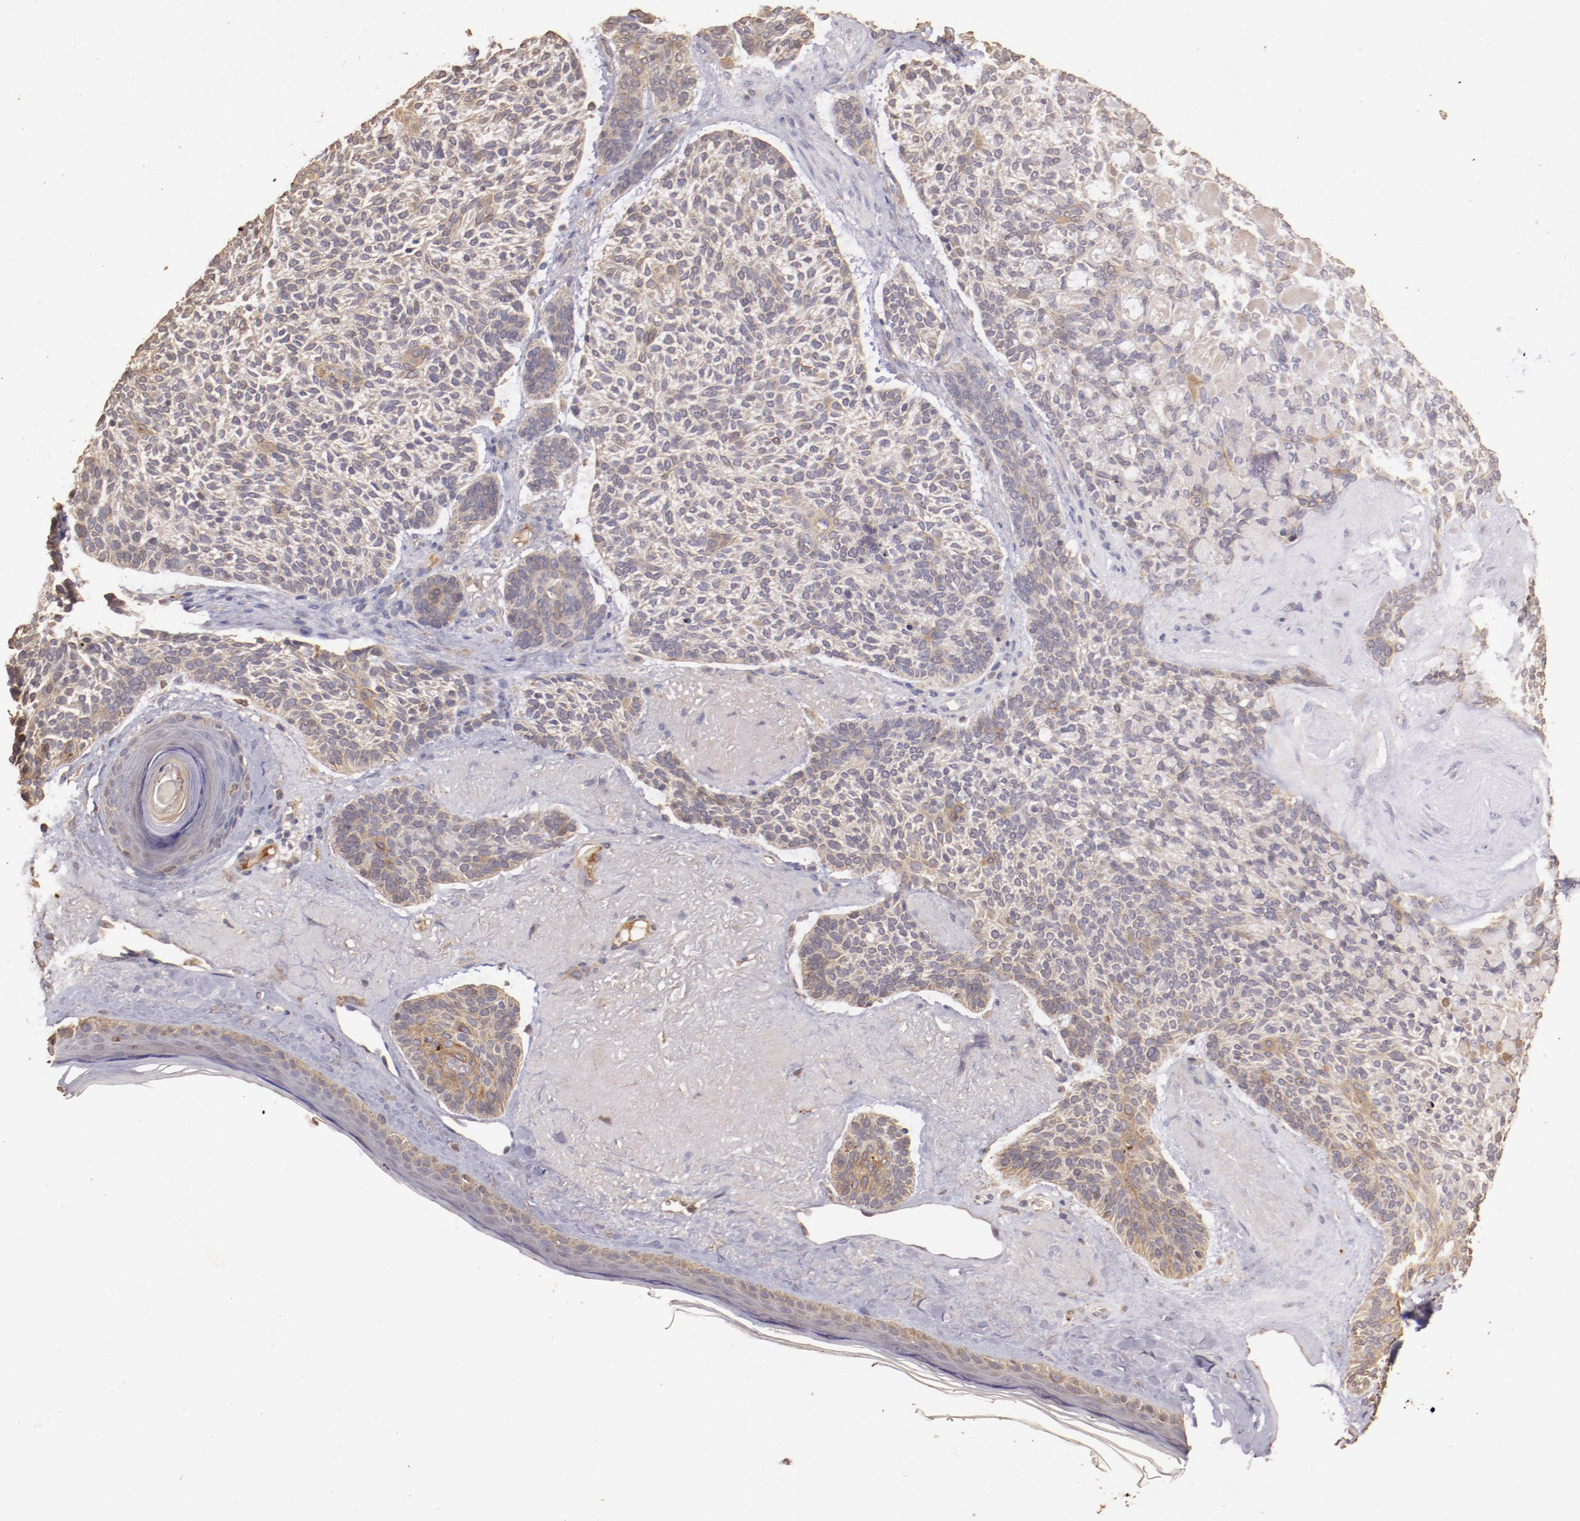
{"staining": {"intensity": "moderate", "quantity": ">75%", "location": "cytoplasmic/membranous"}, "tissue": "skin cancer", "cell_type": "Tumor cells", "image_type": "cancer", "snomed": [{"axis": "morphology", "description": "Normal tissue, NOS"}, {"axis": "morphology", "description": "Basal cell carcinoma"}, {"axis": "topography", "description": "Skin"}], "caption": "A histopathology image of human skin cancer stained for a protein demonstrates moderate cytoplasmic/membranous brown staining in tumor cells.", "gene": "SRRD", "patient": {"sex": "female", "age": 70}}